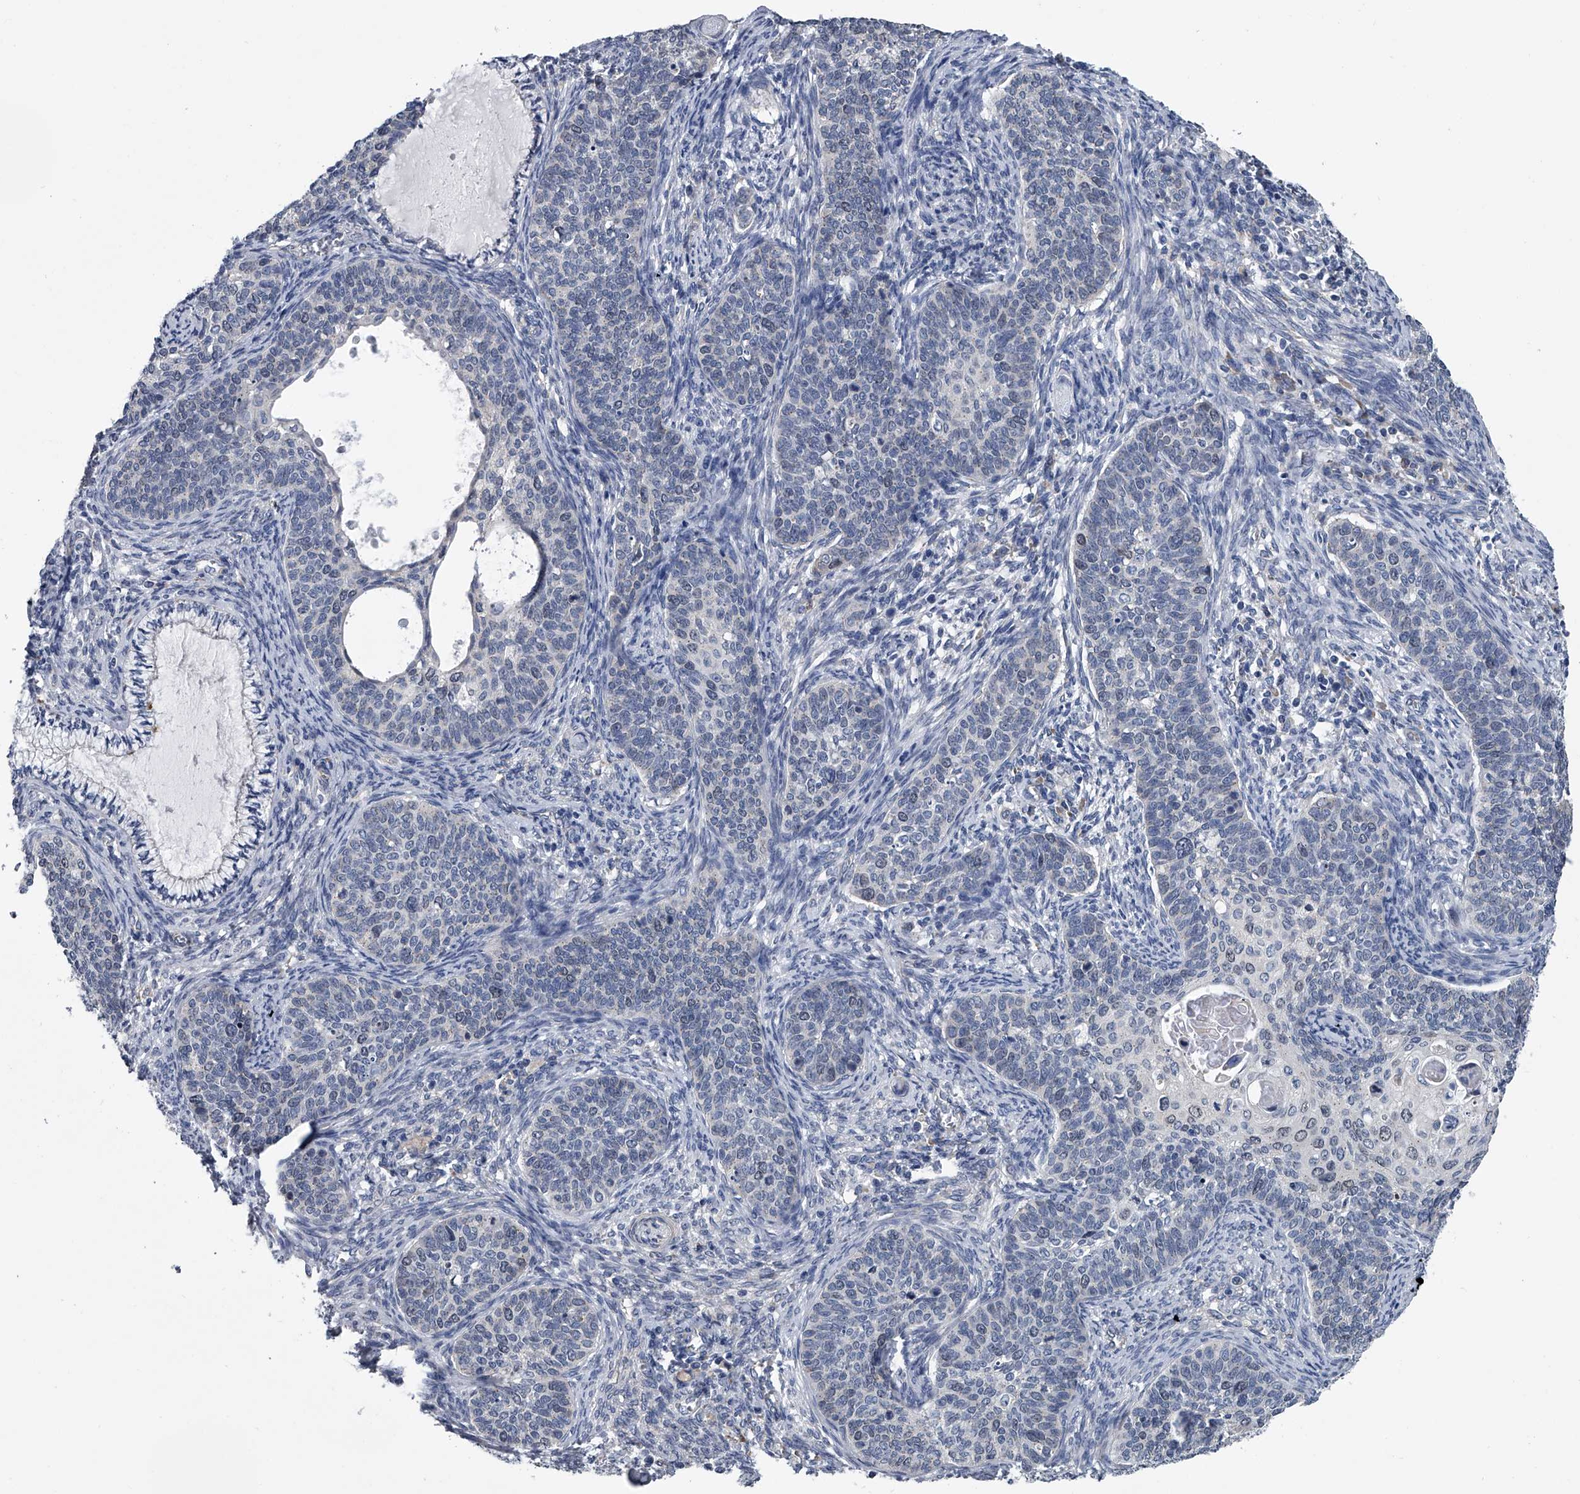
{"staining": {"intensity": "negative", "quantity": "none", "location": "none"}, "tissue": "cervical cancer", "cell_type": "Tumor cells", "image_type": "cancer", "snomed": [{"axis": "morphology", "description": "Squamous cell carcinoma, NOS"}, {"axis": "topography", "description": "Cervix"}], "caption": "Tumor cells are negative for brown protein staining in cervical cancer (squamous cell carcinoma). Nuclei are stained in blue.", "gene": "ABCG1", "patient": {"sex": "female", "age": 33}}